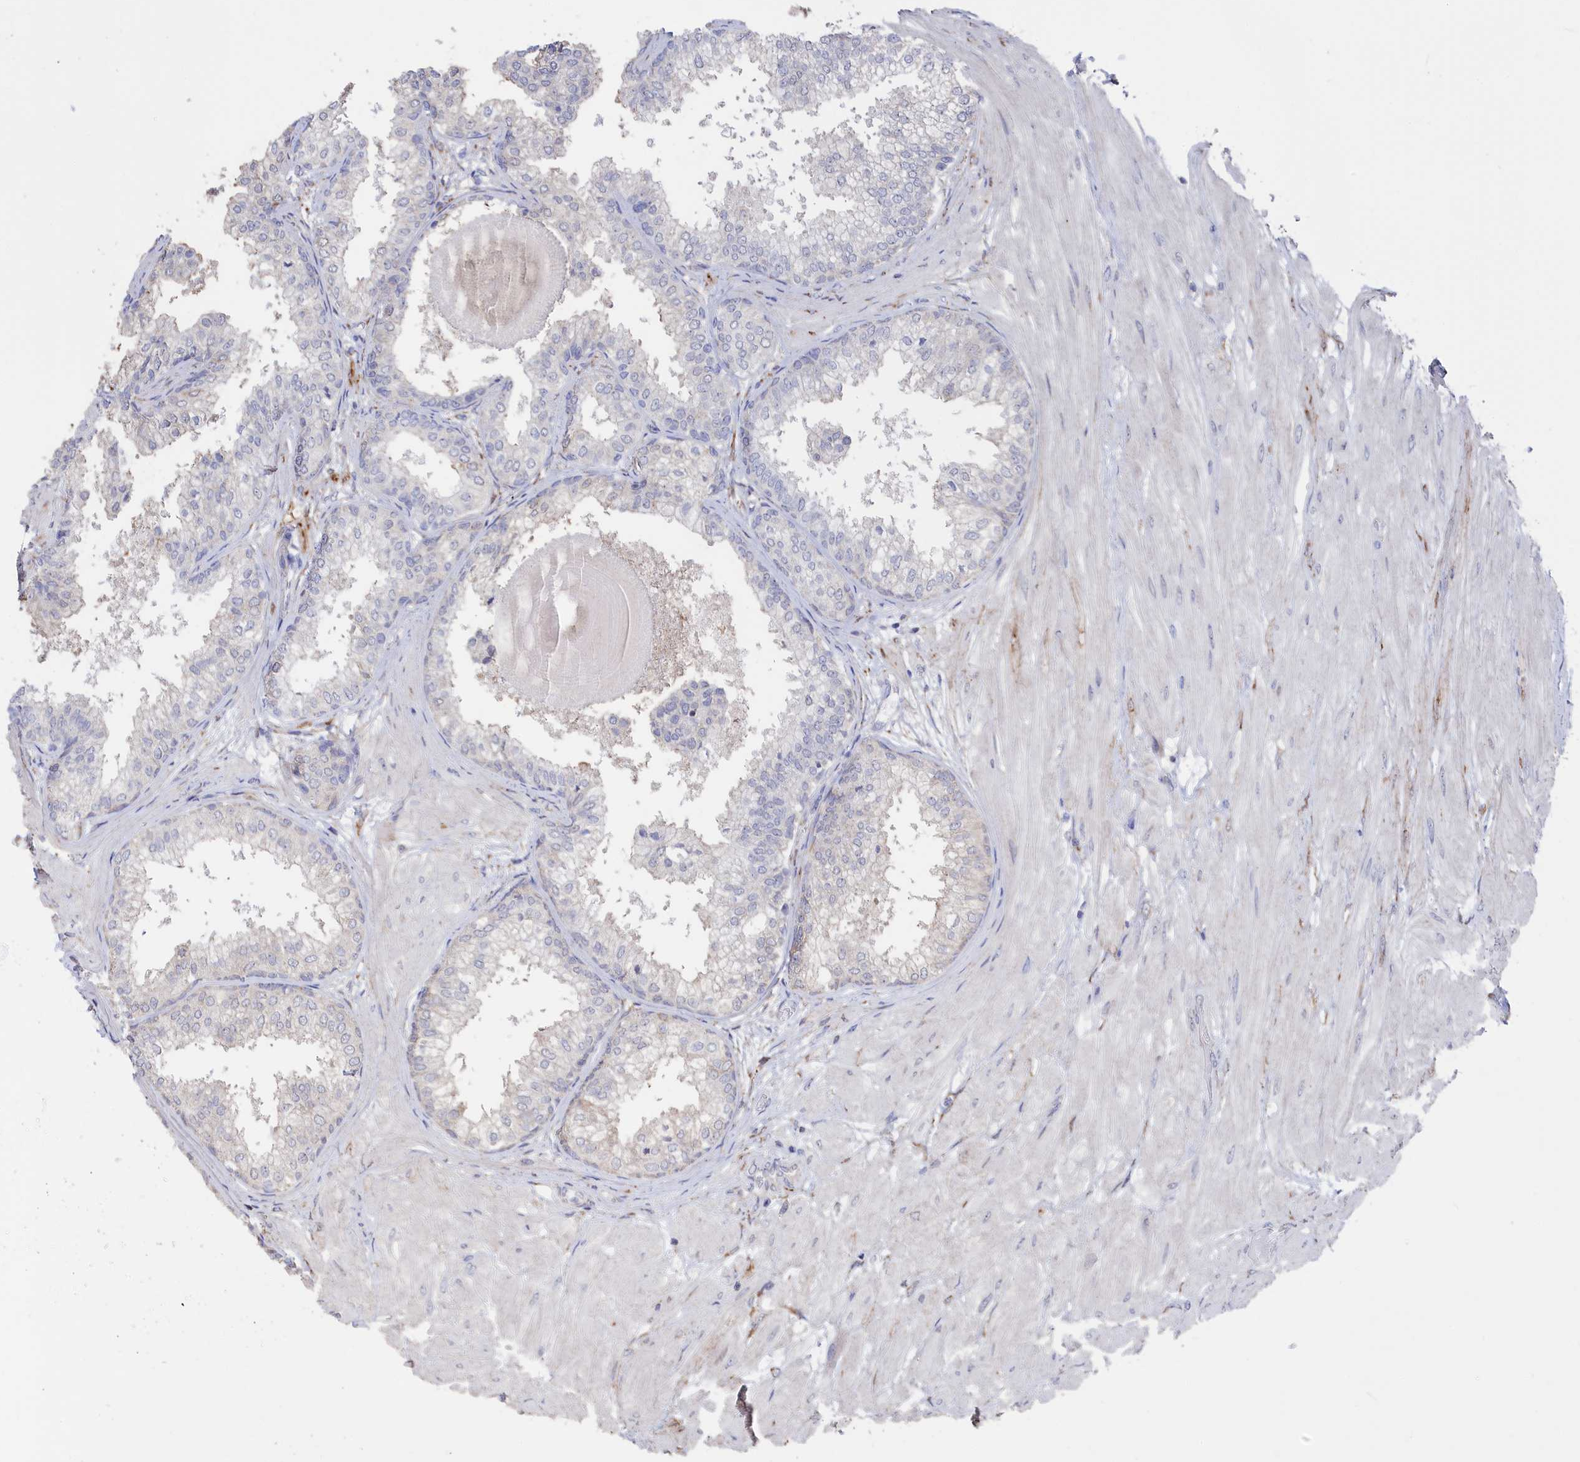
{"staining": {"intensity": "negative", "quantity": "none", "location": "none"}, "tissue": "prostate", "cell_type": "Glandular cells", "image_type": "normal", "snomed": [{"axis": "morphology", "description": "Normal tissue, NOS"}, {"axis": "topography", "description": "Prostate"}], "caption": "Micrograph shows no significant protein expression in glandular cells of benign prostate.", "gene": "SEMG2", "patient": {"sex": "male", "age": 48}}